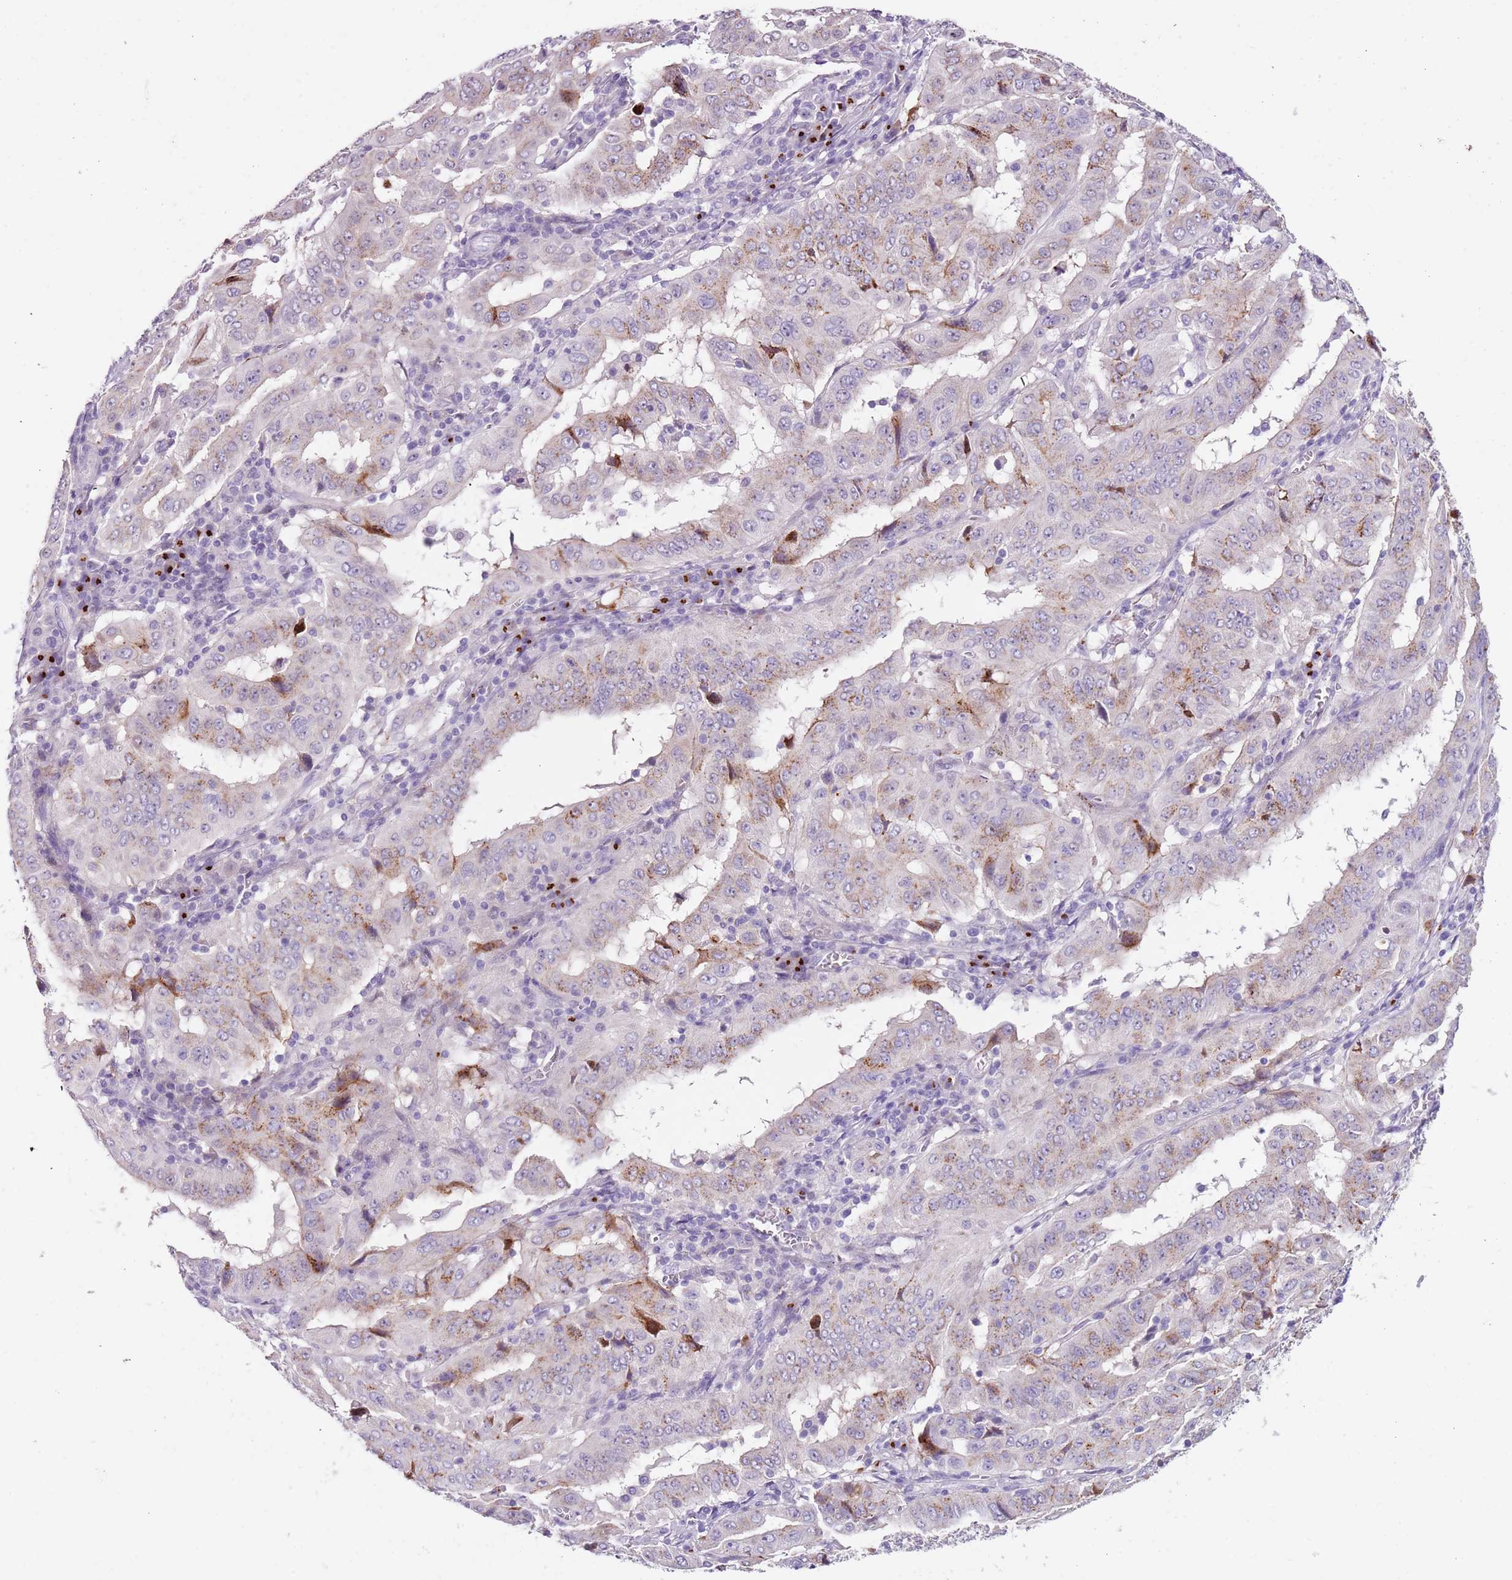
{"staining": {"intensity": "weak", "quantity": "25%-75%", "location": "cytoplasmic/membranous"}, "tissue": "pancreatic cancer", "cell_type": "Tumor cells", "image_type": "cancer", "snomed": [{"axis": "morphology", "description": "Adenocarcinoma, NOS"}, {"axis": "topography", "description": "Pancreas"}], "caption": "IHC (DAB (3,3'-diaminobenzidine)) staining of pancreatic adenocarcinoma exhibits weak cytoplasmic/membranous protein expression in about 25%-75% of tumor cells. (Brightfield microscopy of DAB IHC at high magnification).", "gene": "C2CD3", "patient": {"sex": "male", "age": 63}}